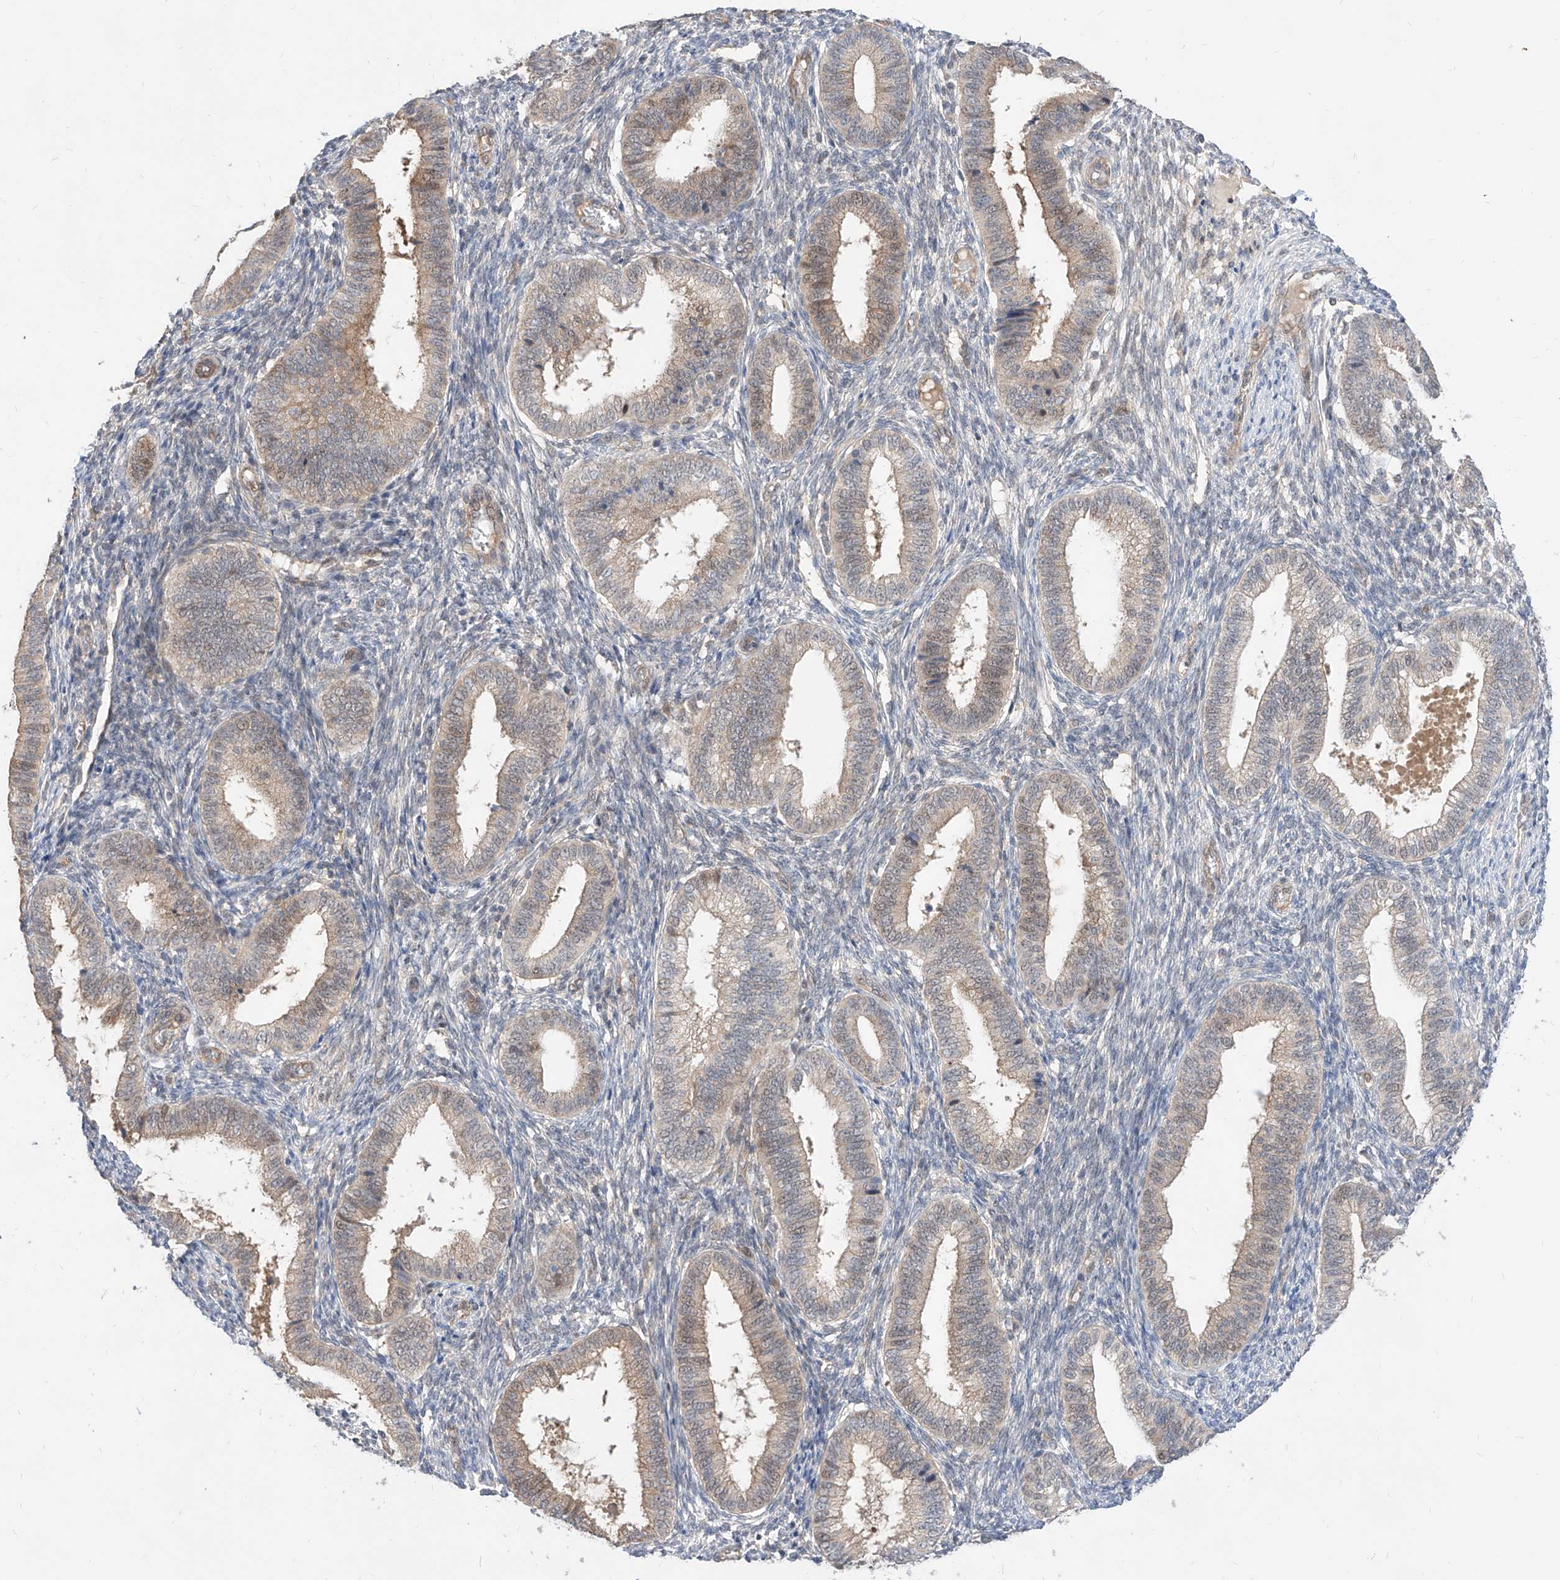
{"staining": {"intensity": "negative", "quantity": "none", "location": "none"}, "tissue": "endometrium", "cell_type": "Cells in endometrial stroma", "image_type": "normal", "snomed": [{"axis": "morphology", "description": "Normal tissue, NOS"}, {"axis": "topography", "description": "Endometrium"}], "caption": "Unremarkable endometrium was stained to show a protein in brown. There is no significant staining in cells in endometrial stroma. (Immunohistochemistry (ihc), brightfield microscopy, high magnification).", "gene": "TSNAX", "patient": {"sex": "female", "age": 39}}